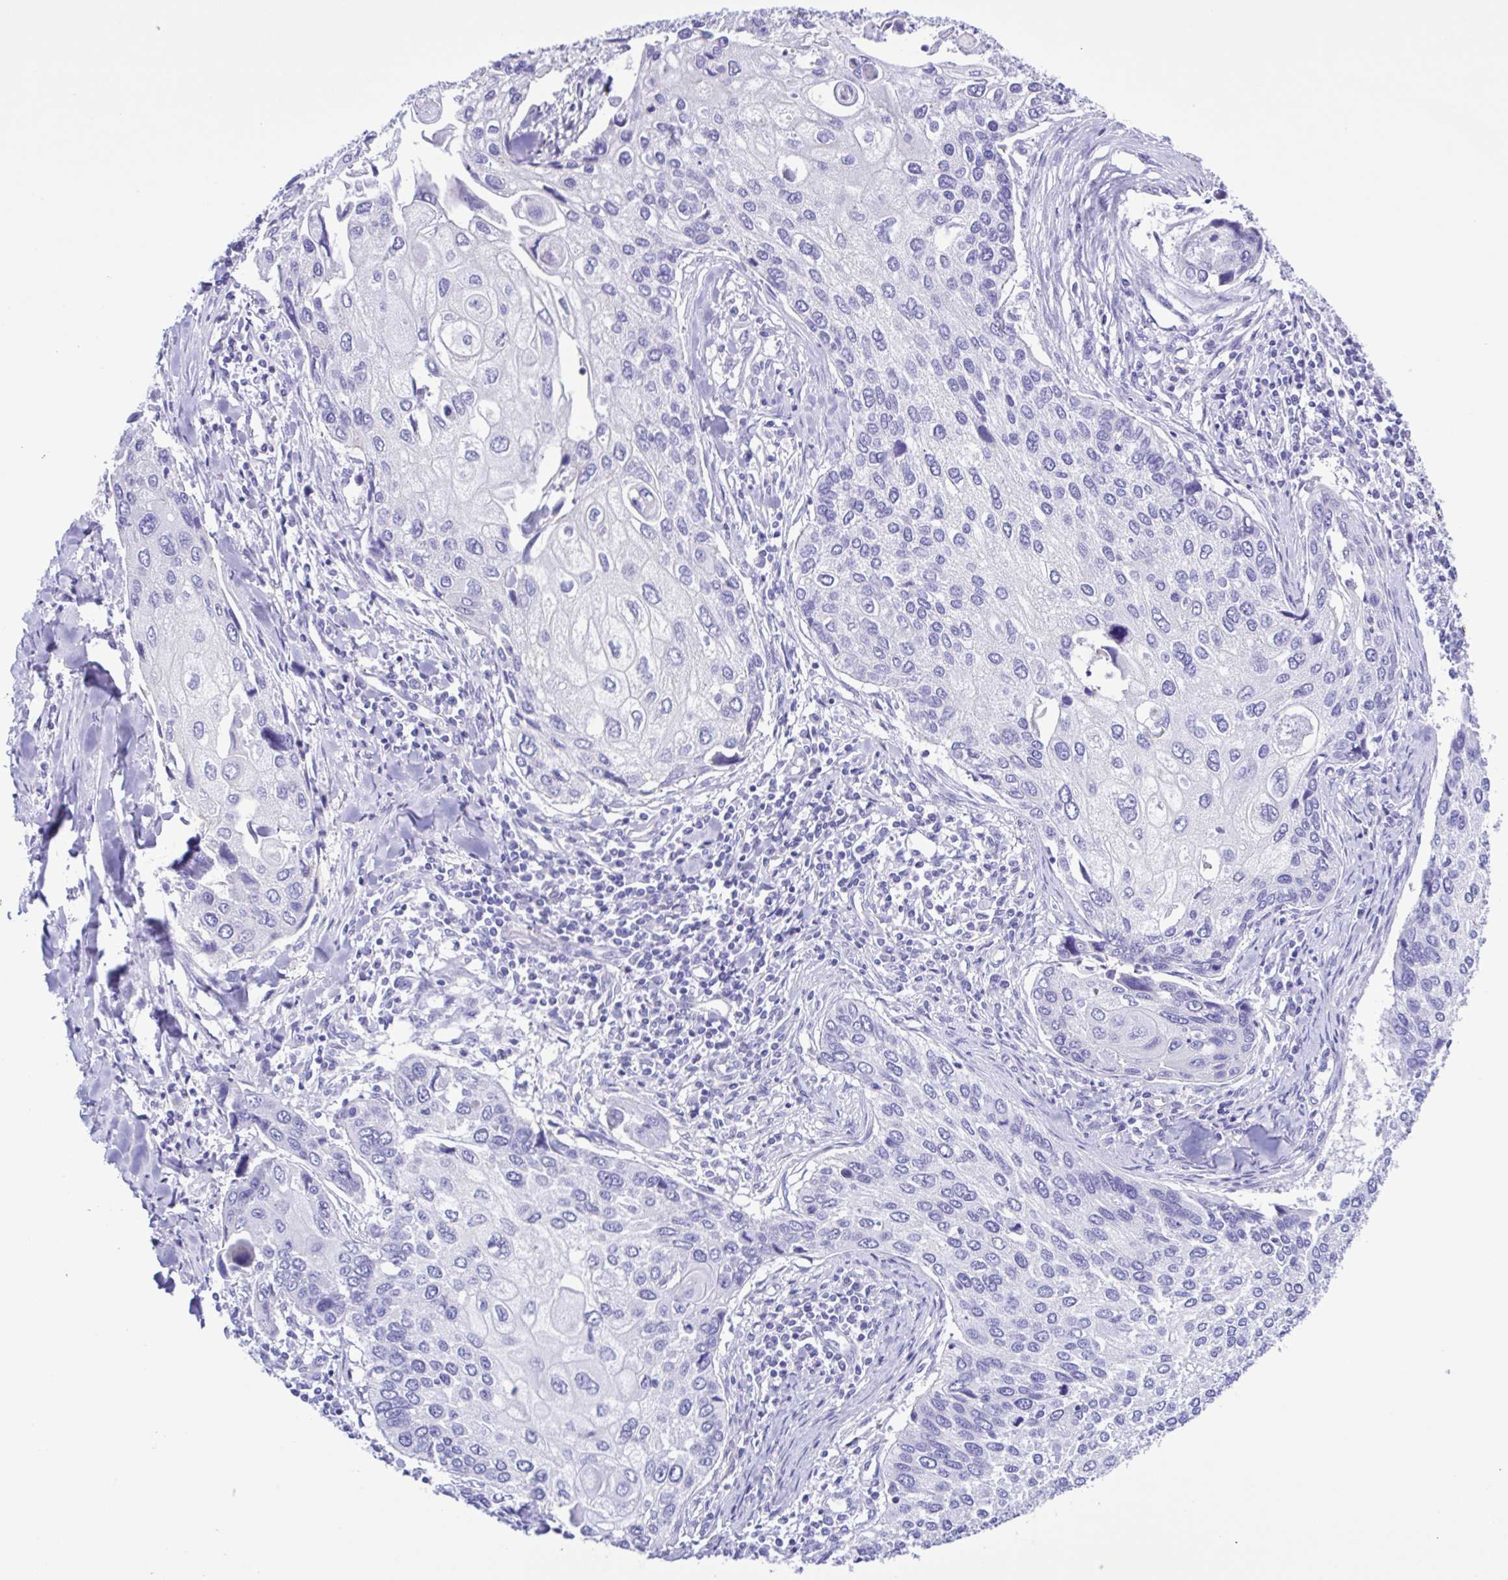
{"staining": {"intensity": "negative", "quantity": "none", "location": "none"}, "tissue": "lung cancer", "cell_type": "Tumor cells", "image_type": "cancer", "snomed": [{"axis": "morphology", "description": "Squamous cell carcinoma, NOS"}, {"axis": "morphology", "description": "Squamous cell carcinoma, metastatic, NOS"}, {"axis": "topography", "description": "Lung"}], "caption": "IHC of lung cancer shows no positivity in tumor cells. (Stains: DAB IHC with hematoxylin counter stain, Microscopy: brightfield microscopy at high magnification).", "gene": "CYP11A1", "patient": {"sex": "male", "age": 63}}